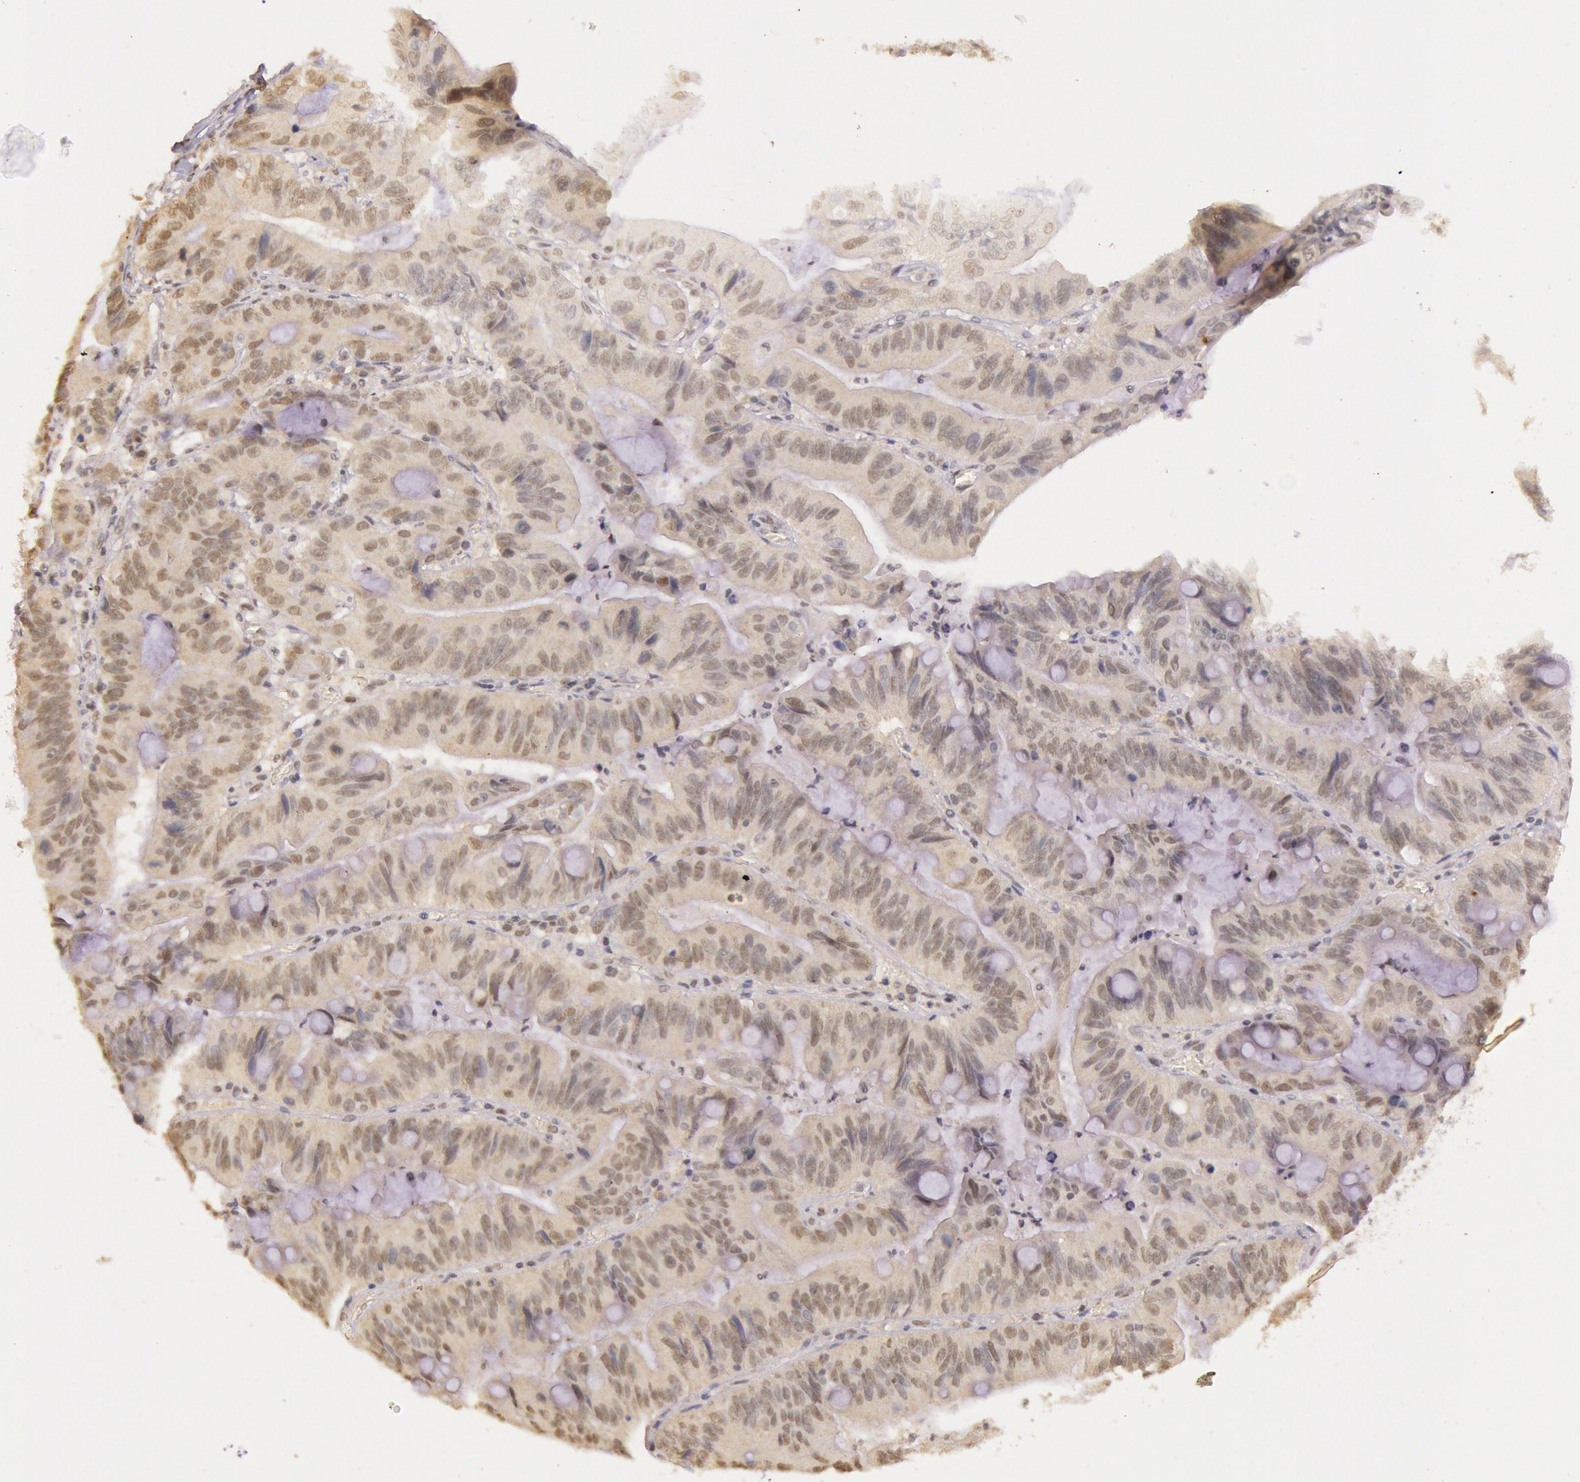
{"staining": {"intensity": "weak", "quantity": "<25%", "location": "cytoplasmic/membranous,nuclear"}, "tissue": "stomach cancer", "cell_type": "Tumor cells", "image_type": "cancer", "snomed": [{"axis": "morphology", "description": "Adenocarcinoma, NOS"}, {"axis": "topography", "description": "Stomach, upper"}], "caption": "A micrograph of adenocarcinoma (stomach) stained for a protein shows no brown staining in tumor cells. (Brightfield microscopy of DAB (3,3'-diaminobenzidine) immunohistochemistry (IHC) at high magnification).", "gene": "RTL10", "patient": {"sex": "male", "age": 63}}